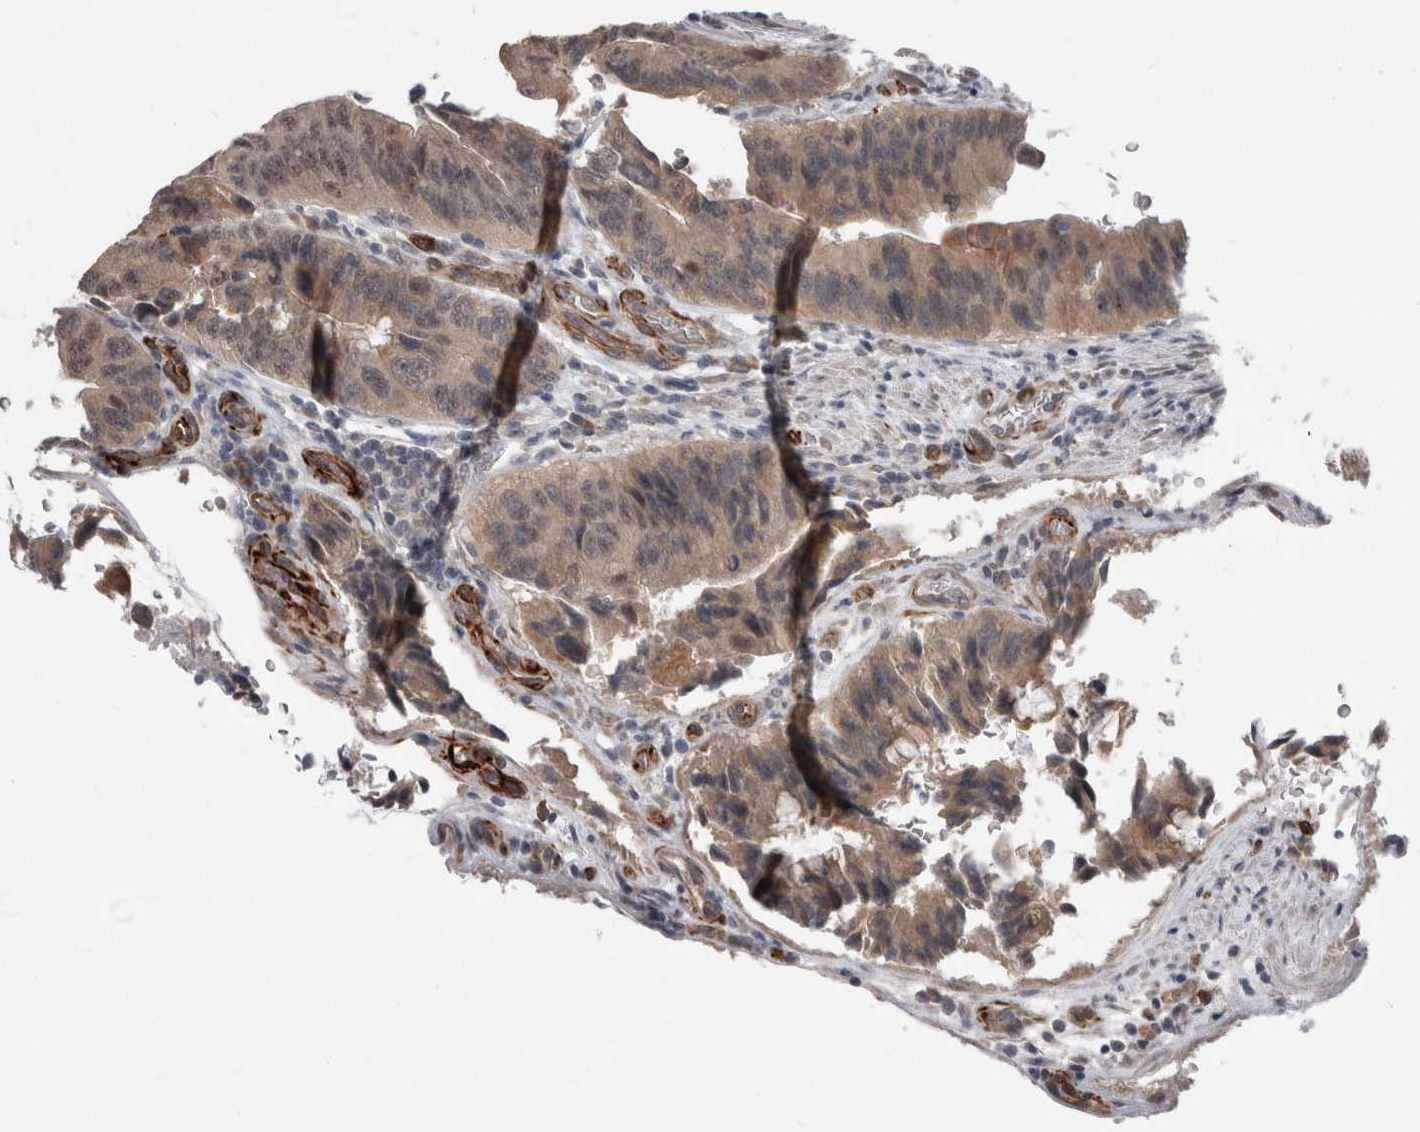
{"staining": {"intensity": "weak", "quantity": ">75%", "location": "cytoplasmic/membranous"}, "tissue": "colorectal cancer", "cell_type": "Tumor cells", "image_type": "cancer", "snomed": [{"axis": "morphology", "description": "Adenocarcinoma, NOS"}, {"axis": "topography", "description": "Colon"}], "caption": "Immunohistochemical staining of colorectal cancer shows weak cytoplasmic/membranous protein positivity in about >75% of tumor cells. (Brightfield microscopy of DAB IHC at high magnification).", "gene": "FAM83H", "patient": {"sex": "male", "age": 71}}